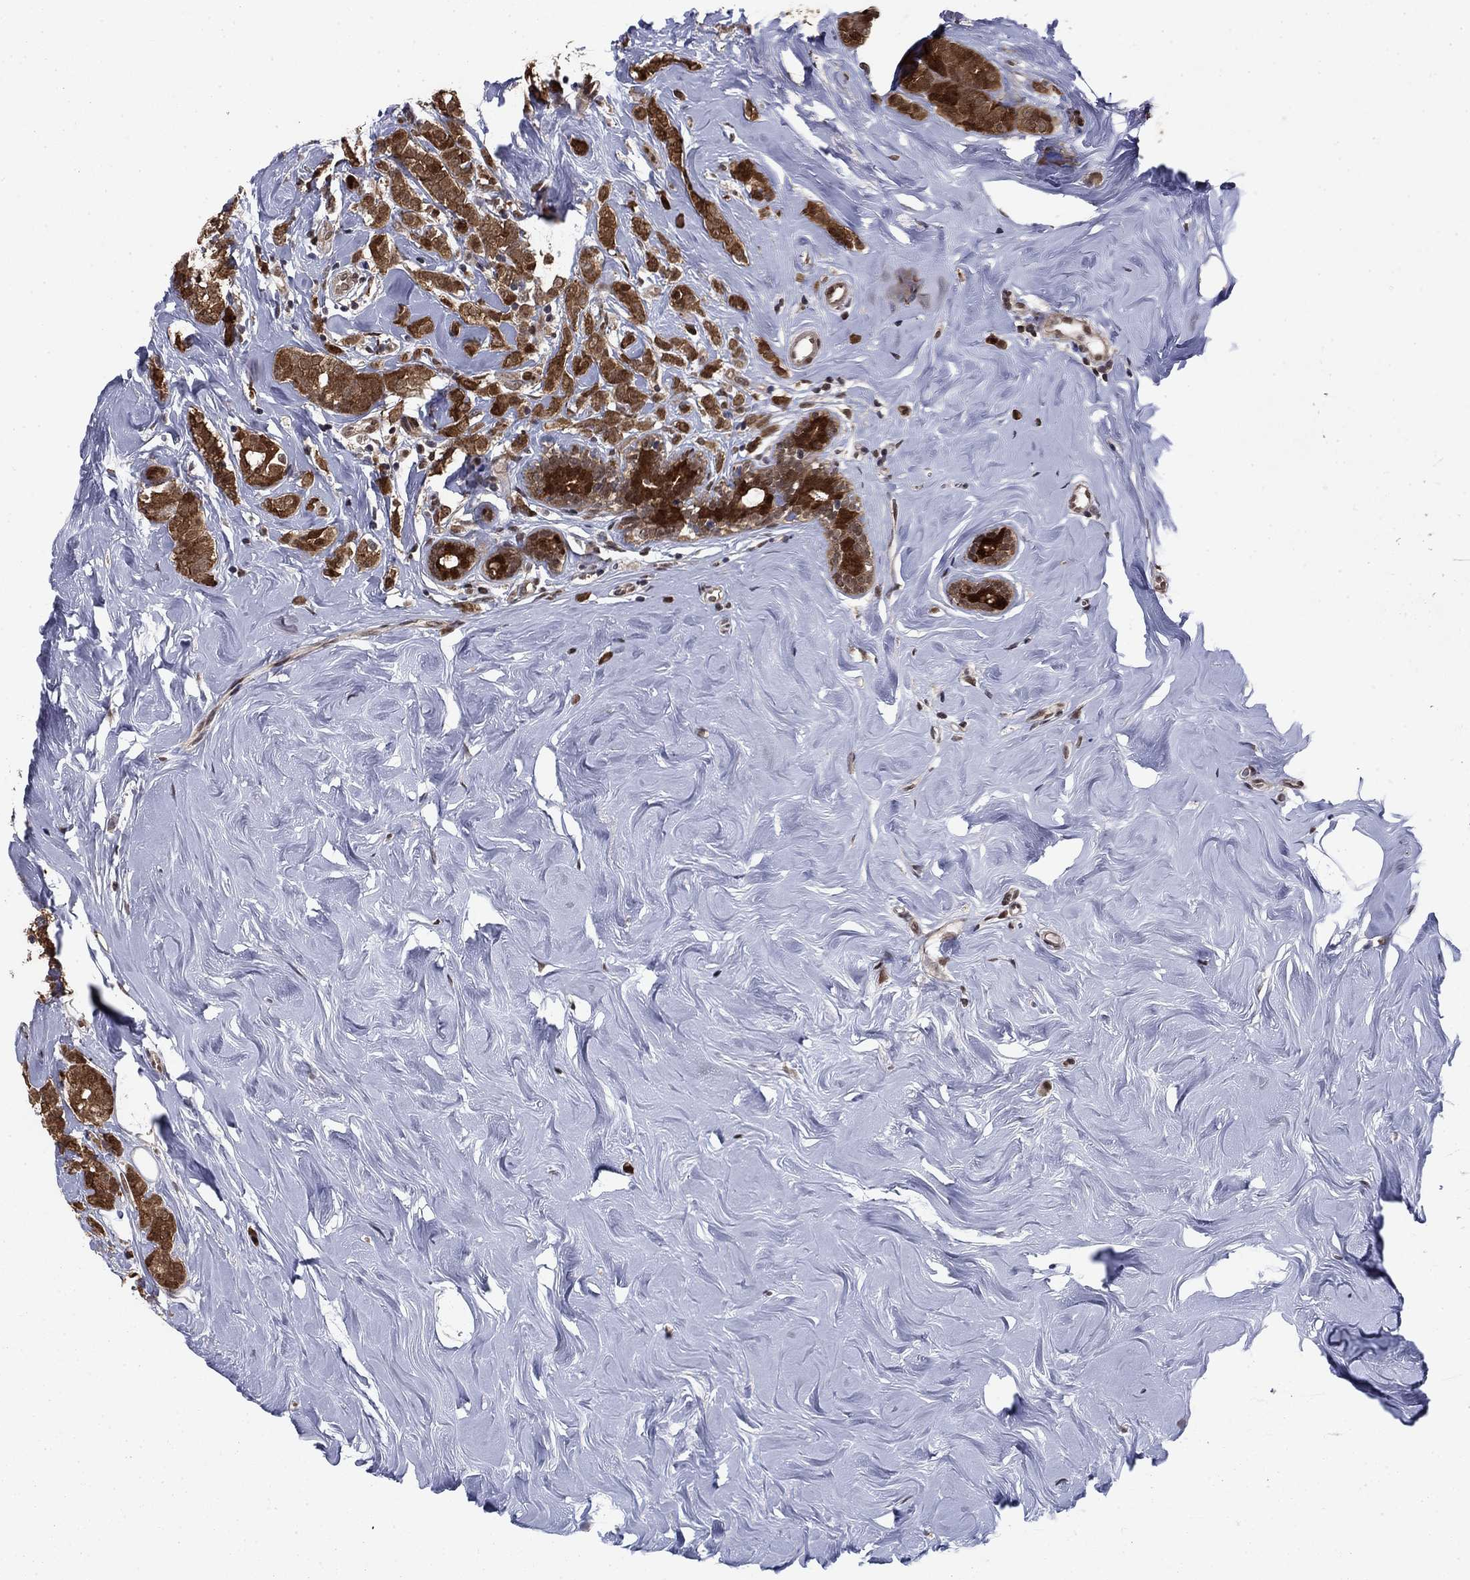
{"staining": {"intensity": "strong", "quantity": ">75%", "location": "cytoplasmic/membranous"}, "tissue": "breast cancer", "cell_type": "Tumor cells", "image_type": "cancer", "snomed": [{"axis": "morphology", "description": "Lobular carcinoma"}, {"axis": "topography", "description": "Breast"}], "caption": "Breast cancer (lobular carcinoma) stained with a protein marker displays strong staining in tumor cells.", "gene": "FKBP4", "patient": {"sex": "female", "age": 49}}